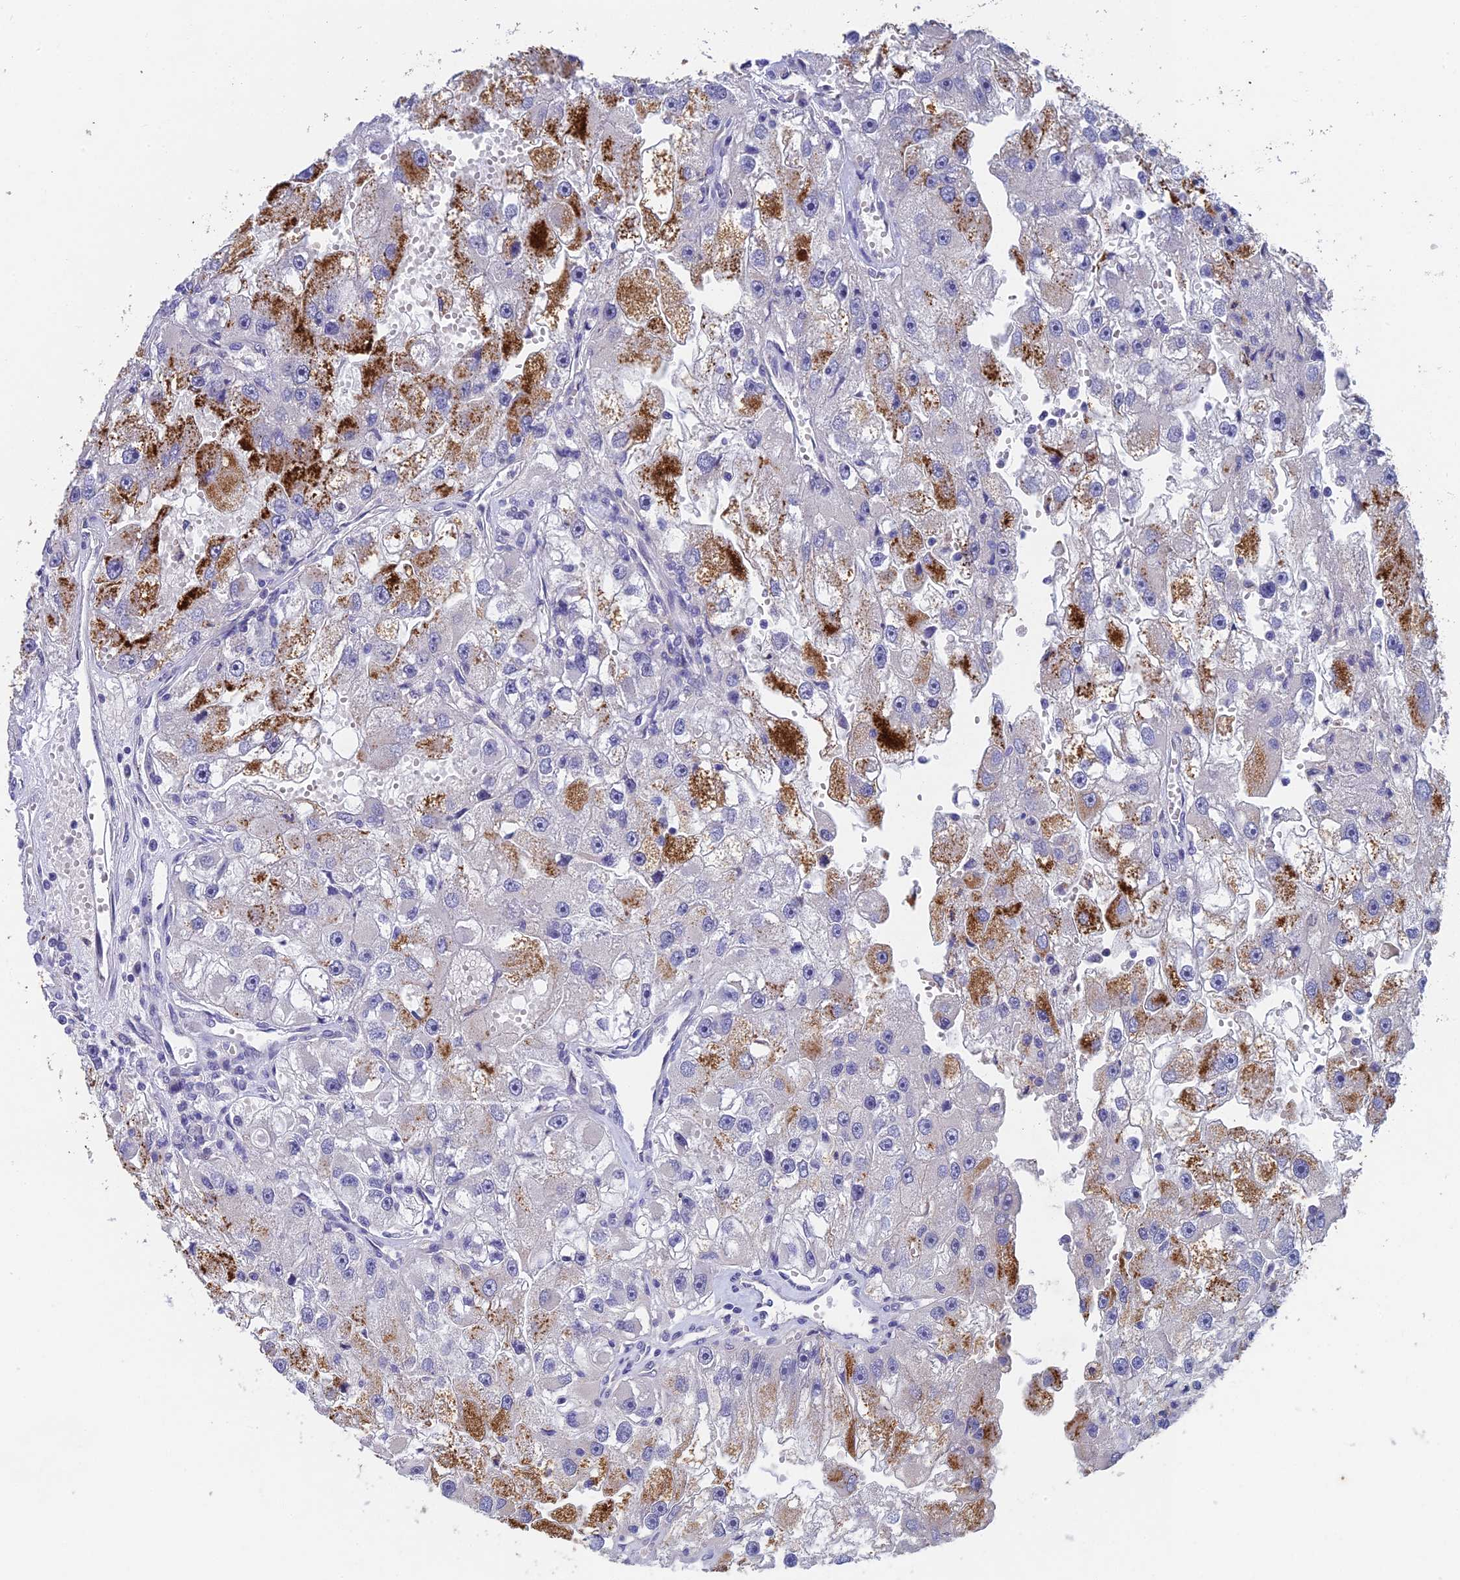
{"staining": {"intensity": "strong", "quantity": "25%-75%", "location": "cytoplasmic/membranous"}, "tissue": "renal cancer", "cell_type": "Tumor cells", "image_type": "cancer", "snomed": [{"axis": "morphology", "description": "Adenocarcinoma, NOS"}, {"axis": "topography", "description": "Kidney"}], "caption": "About 25%-75% of tumor cells in renal cancer demonstrate strong cytoplasmic/membranous protein positivity as visualized by brown immunohistochemical staining.", "gene": "ADAMTS13", "patient": {"sex": "male", "age": 63}}